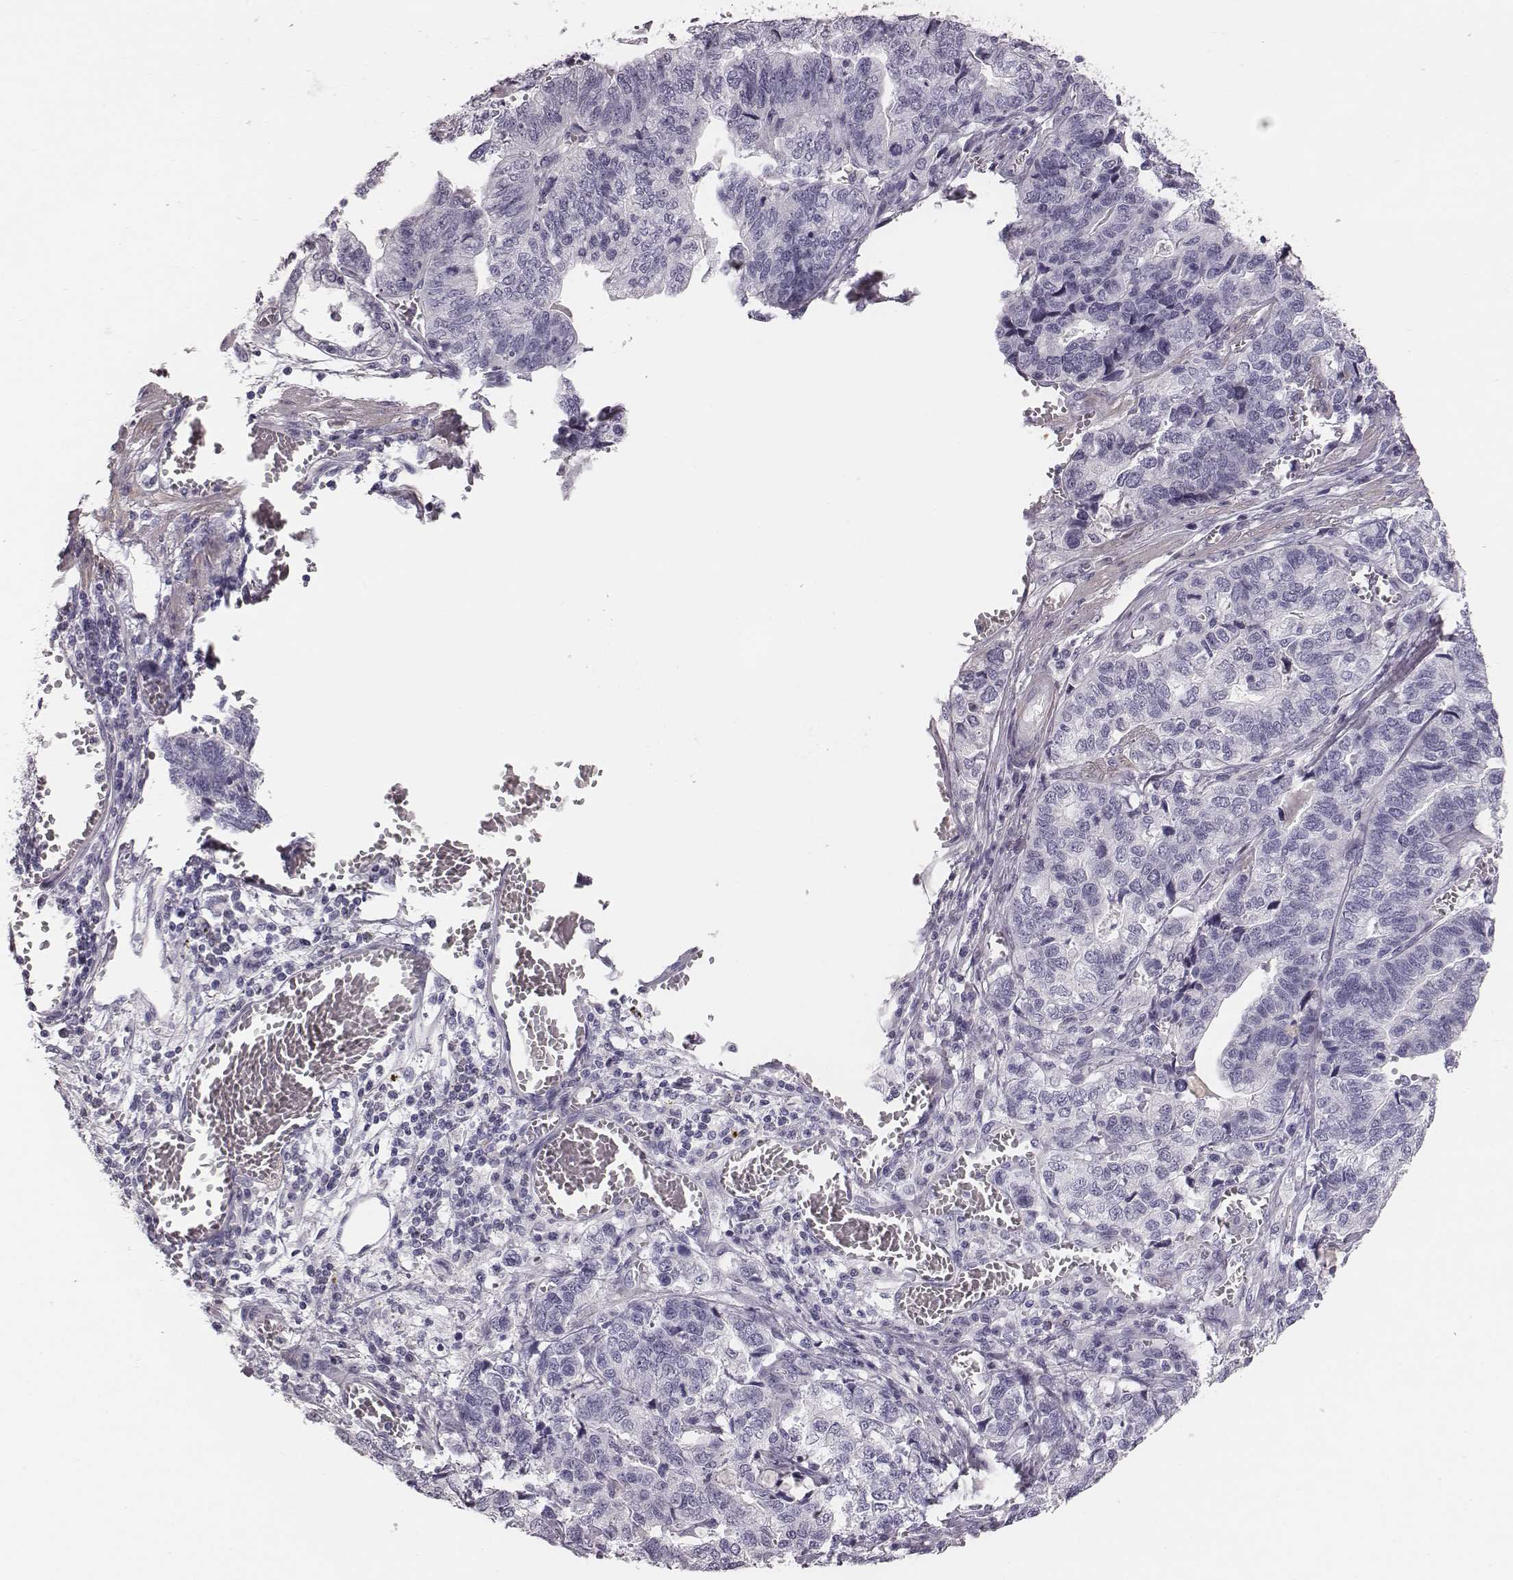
{"staining": {"intensity": "negative", "quantity": "none", "location": "none"}, "tissue": "stomach cancer", "cell_type": "Tumor cells", "image_type": "cancer", "snomed": [{"axis": "morphology", "description": "Adenocarcinoma, NOS"}, {"axis": "topography", "description": "Stomach, upper"}], "caption": "An IHC image of stomach adenocarcinoma is shown. There is no staining in tumor cells of stomach adenocarcinoma. Nuclei are stained in blue.", "gene": "CRISP1", "patient": {"sex": "female", "age": 67}}